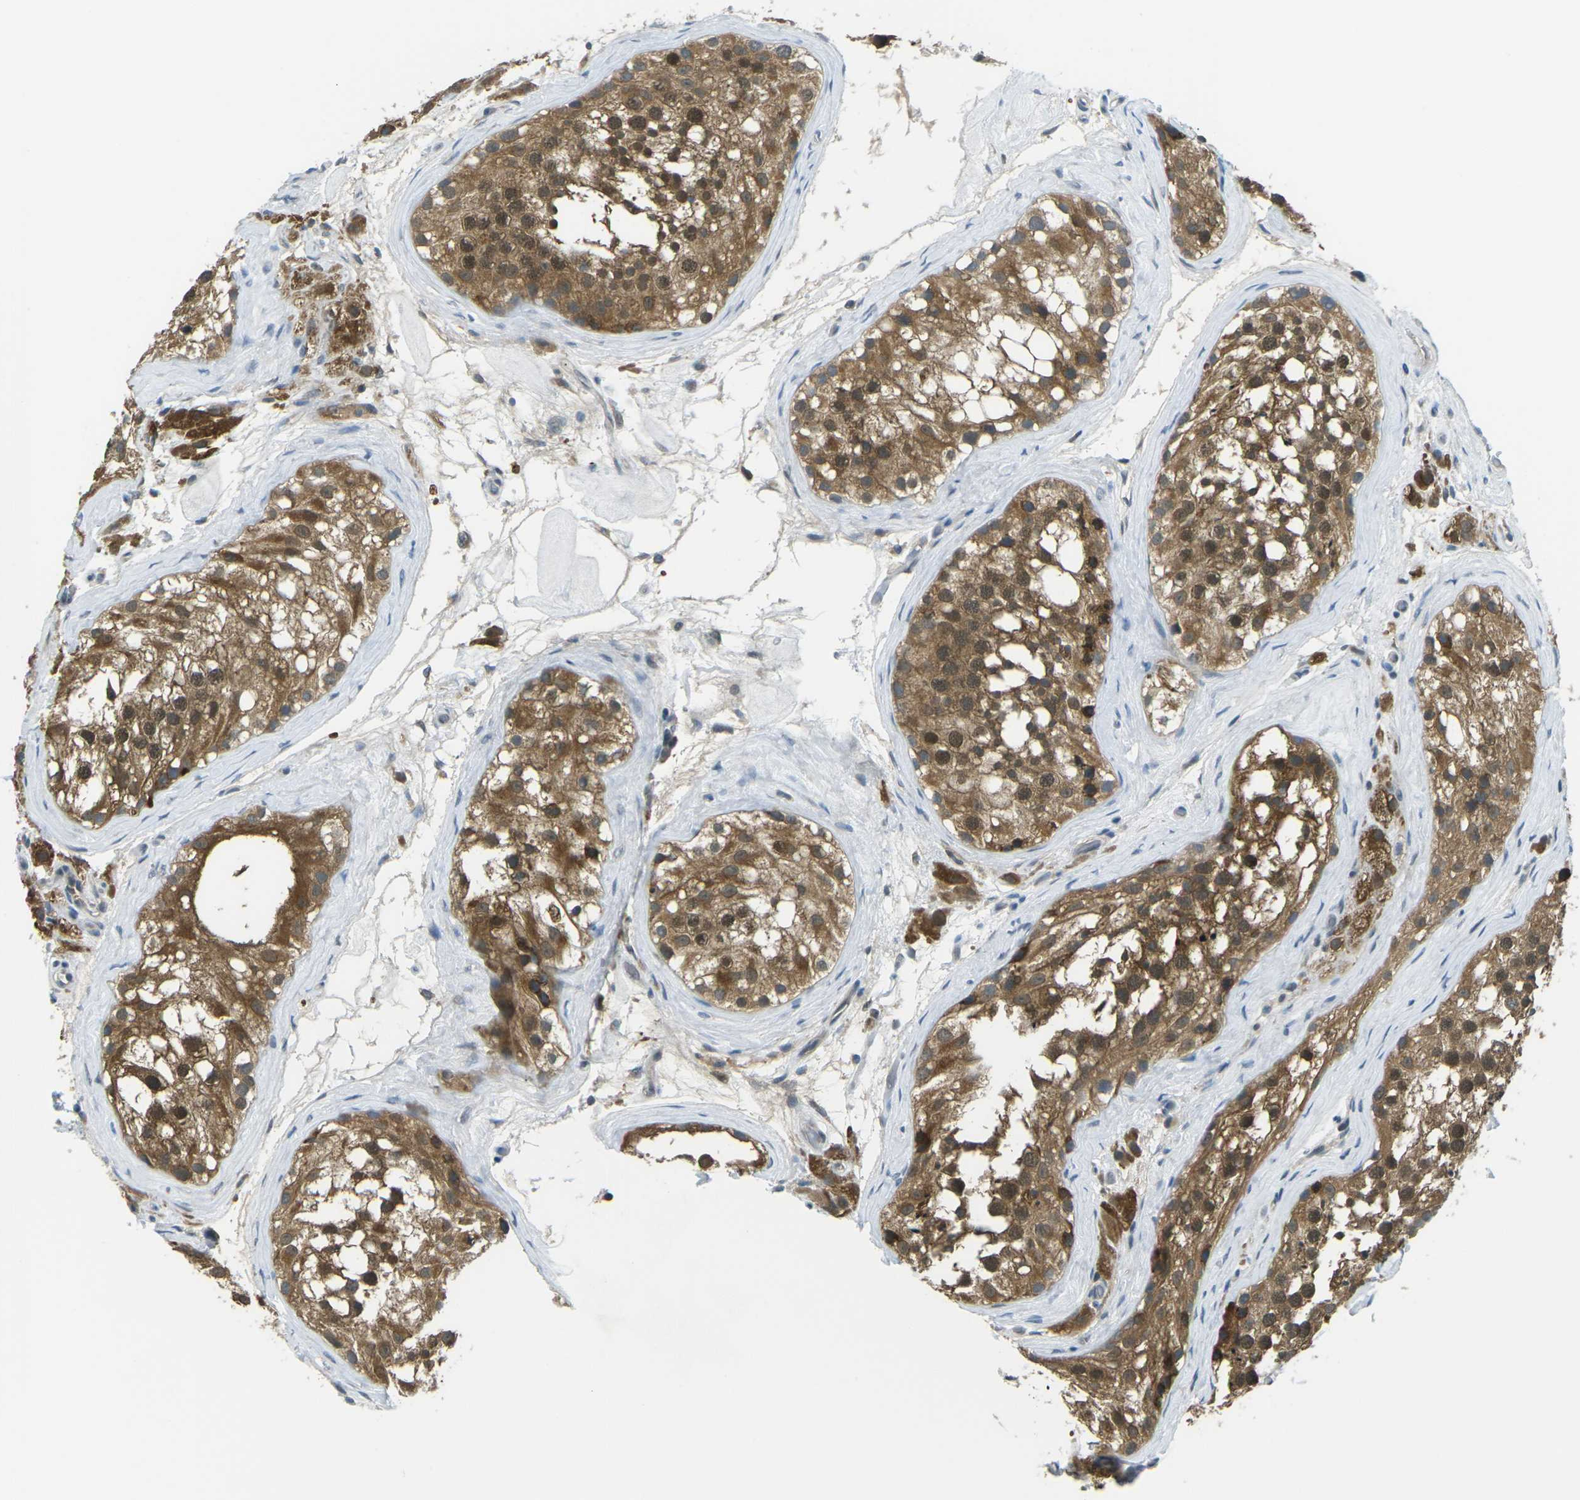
{"staining": {"intensity": "strong", "quantity": "25%-75%", "location": "cytoplasmic/membranous,nuclear"}, "tissue": "testis", "cell_type": "Cells in seminiferous ducts", "image_type": "normal", "snomed": [{"axis": "morphology", "description": "Normal tissue, NOS"}, {"axis": "morphology", "description": "Seminoma, NOS"}, {"axis": "topography", "description": "Testis"}], "caption": "IHC image of benign testis: human testis stained using IHC displays high levels of strong protein expression localized specifically in the cytoplasmic/membranous,nuclear of cells in seminiferous ducts, appearing as a cytoplasmic/membranous,nuclear brown color.", "gene": "PIEZO2", "patient": {"sex": "male", "age": 71}}